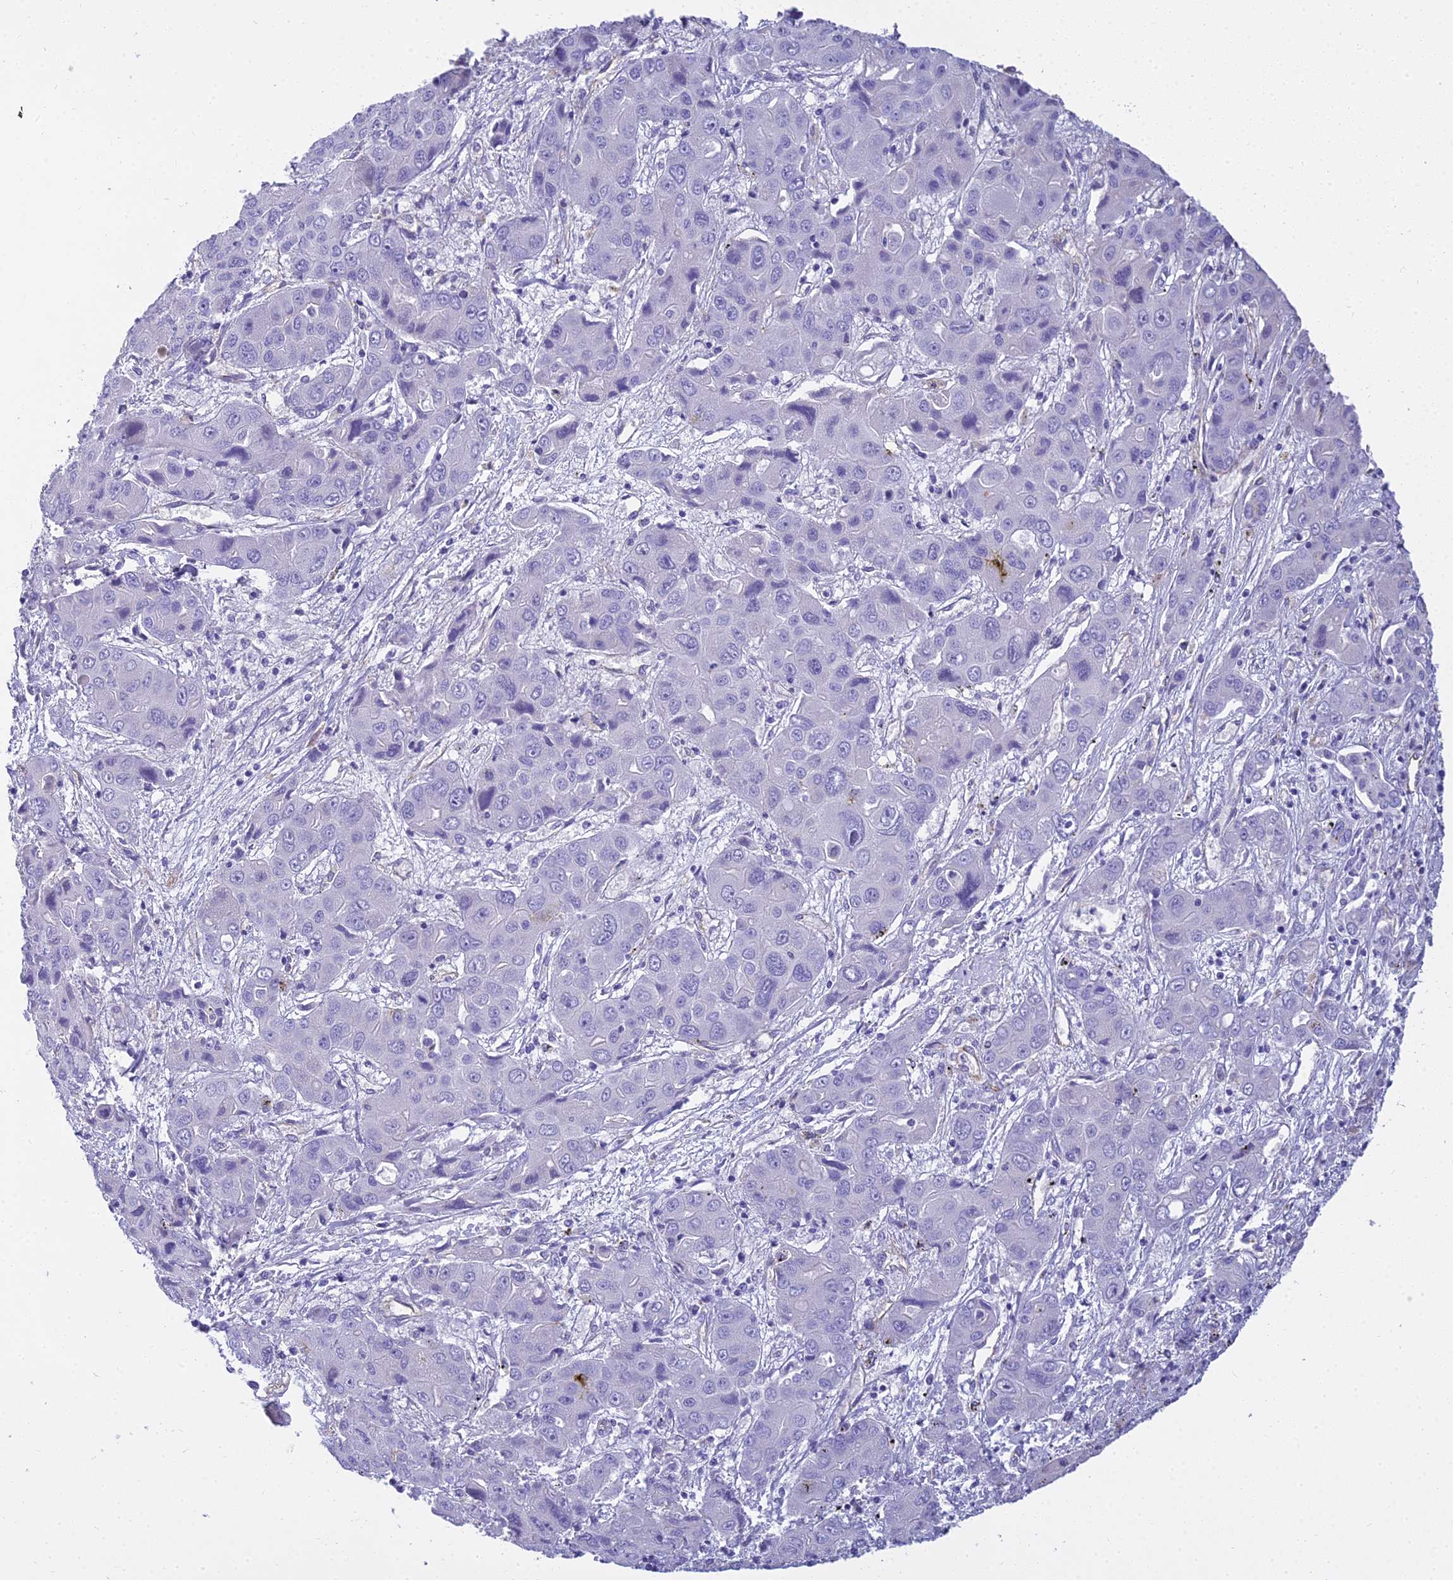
{"staining": {"intensity": "negative", "quantity": "none", "location": "none"}, "tissue": "liver cancer", "cell_type": "Tumor cells", "image_type": "cancer", "snomed": [{"axis": "morphology", "description": "Cholangiocarcinoma"}, {"axis": "topography", "description": "Liver"}], "caption": "IHC photomicrograph of human liver cancer stained for a protein (brown), which exhibits no staining in tumor cells.", "gene": "NINJ1", "patient": {"sex": "male", "age": 67}}